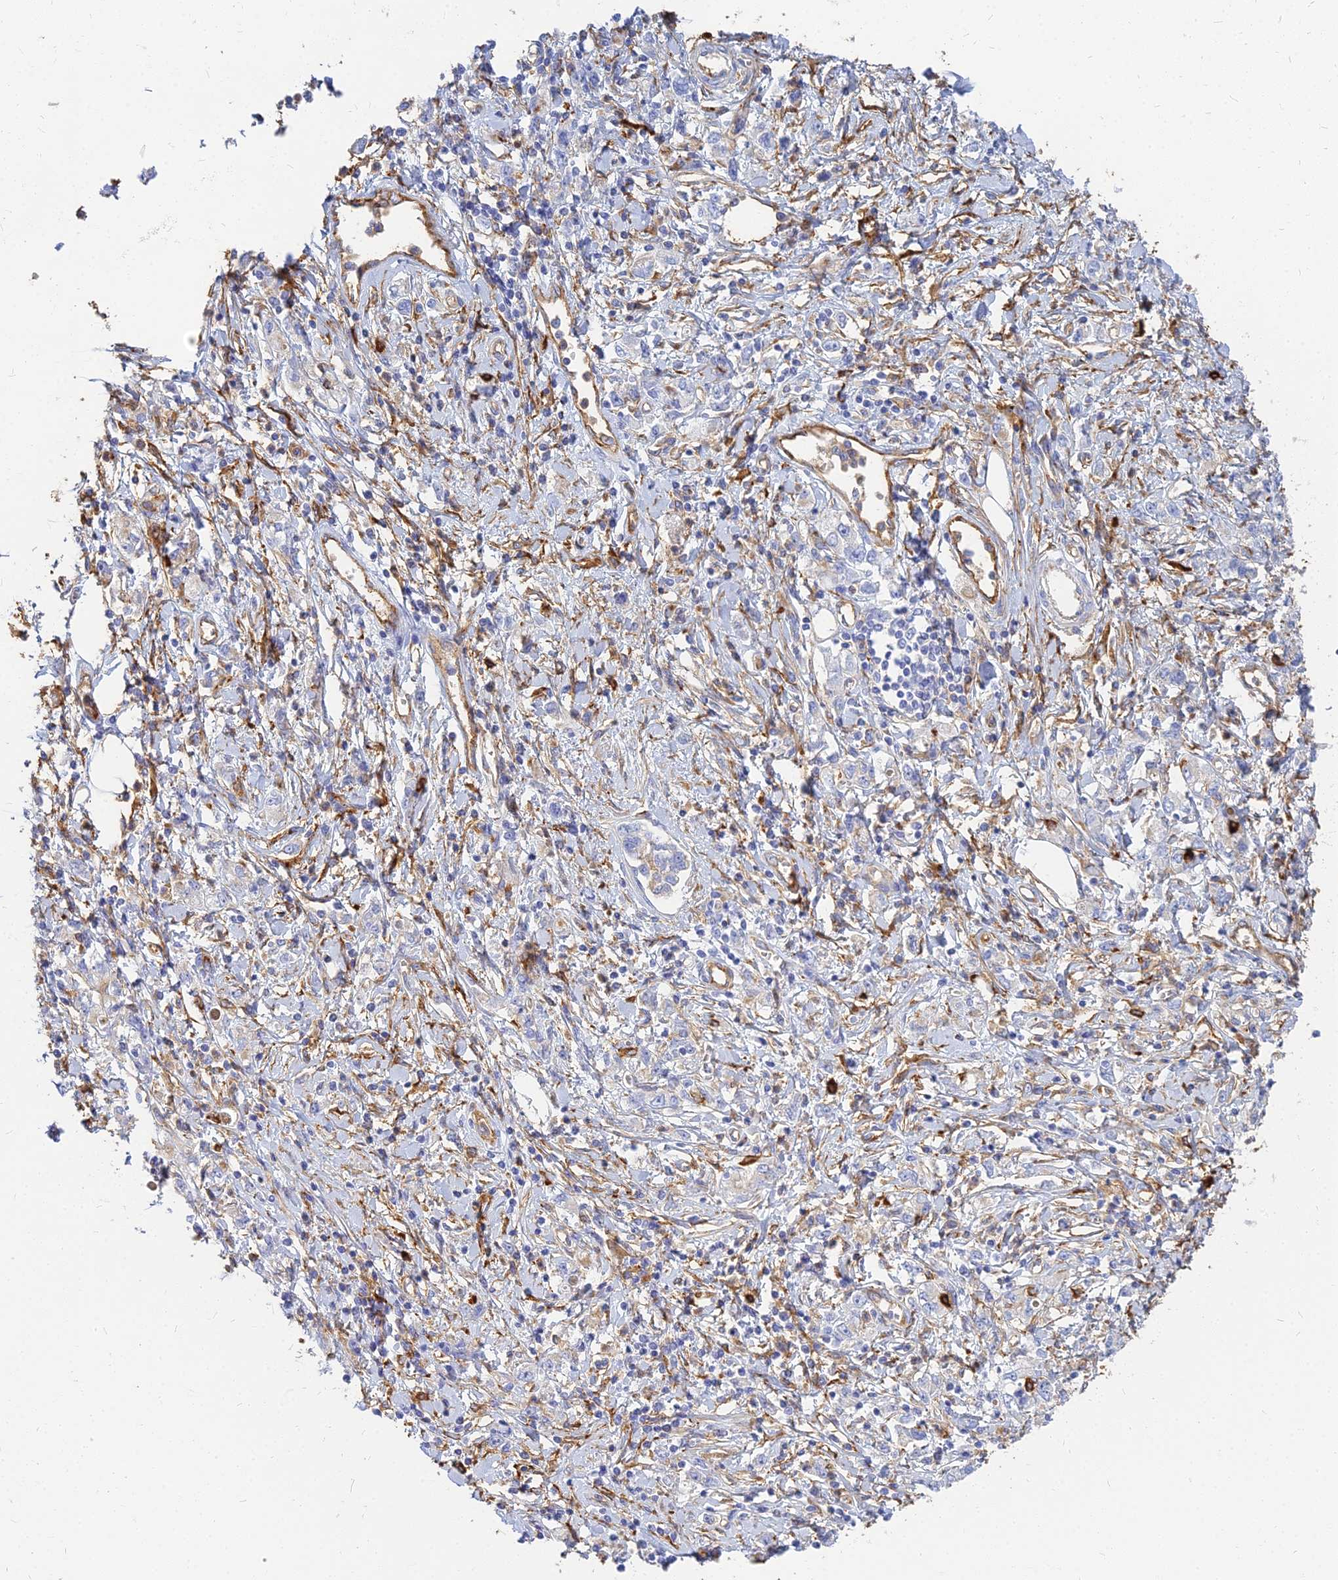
{"staining": {"intensity": "negative", "quantity": "none", "location": "none"}, "tissue": "stomach cancer", "cell_type": "Tumor cells", "image_type": "cancer", "snomed": [{"axis": "morphology", "description": "Adenocarcinoma, NOS"}, {"axis": "topography", "description": "Stomach"}], "caption": "Tumor cells are negative for brown protein staining in stomach cancer (adenocarcinoma).", "gene": "VAT1", "patient": {"sex": "female", "age": 76}}